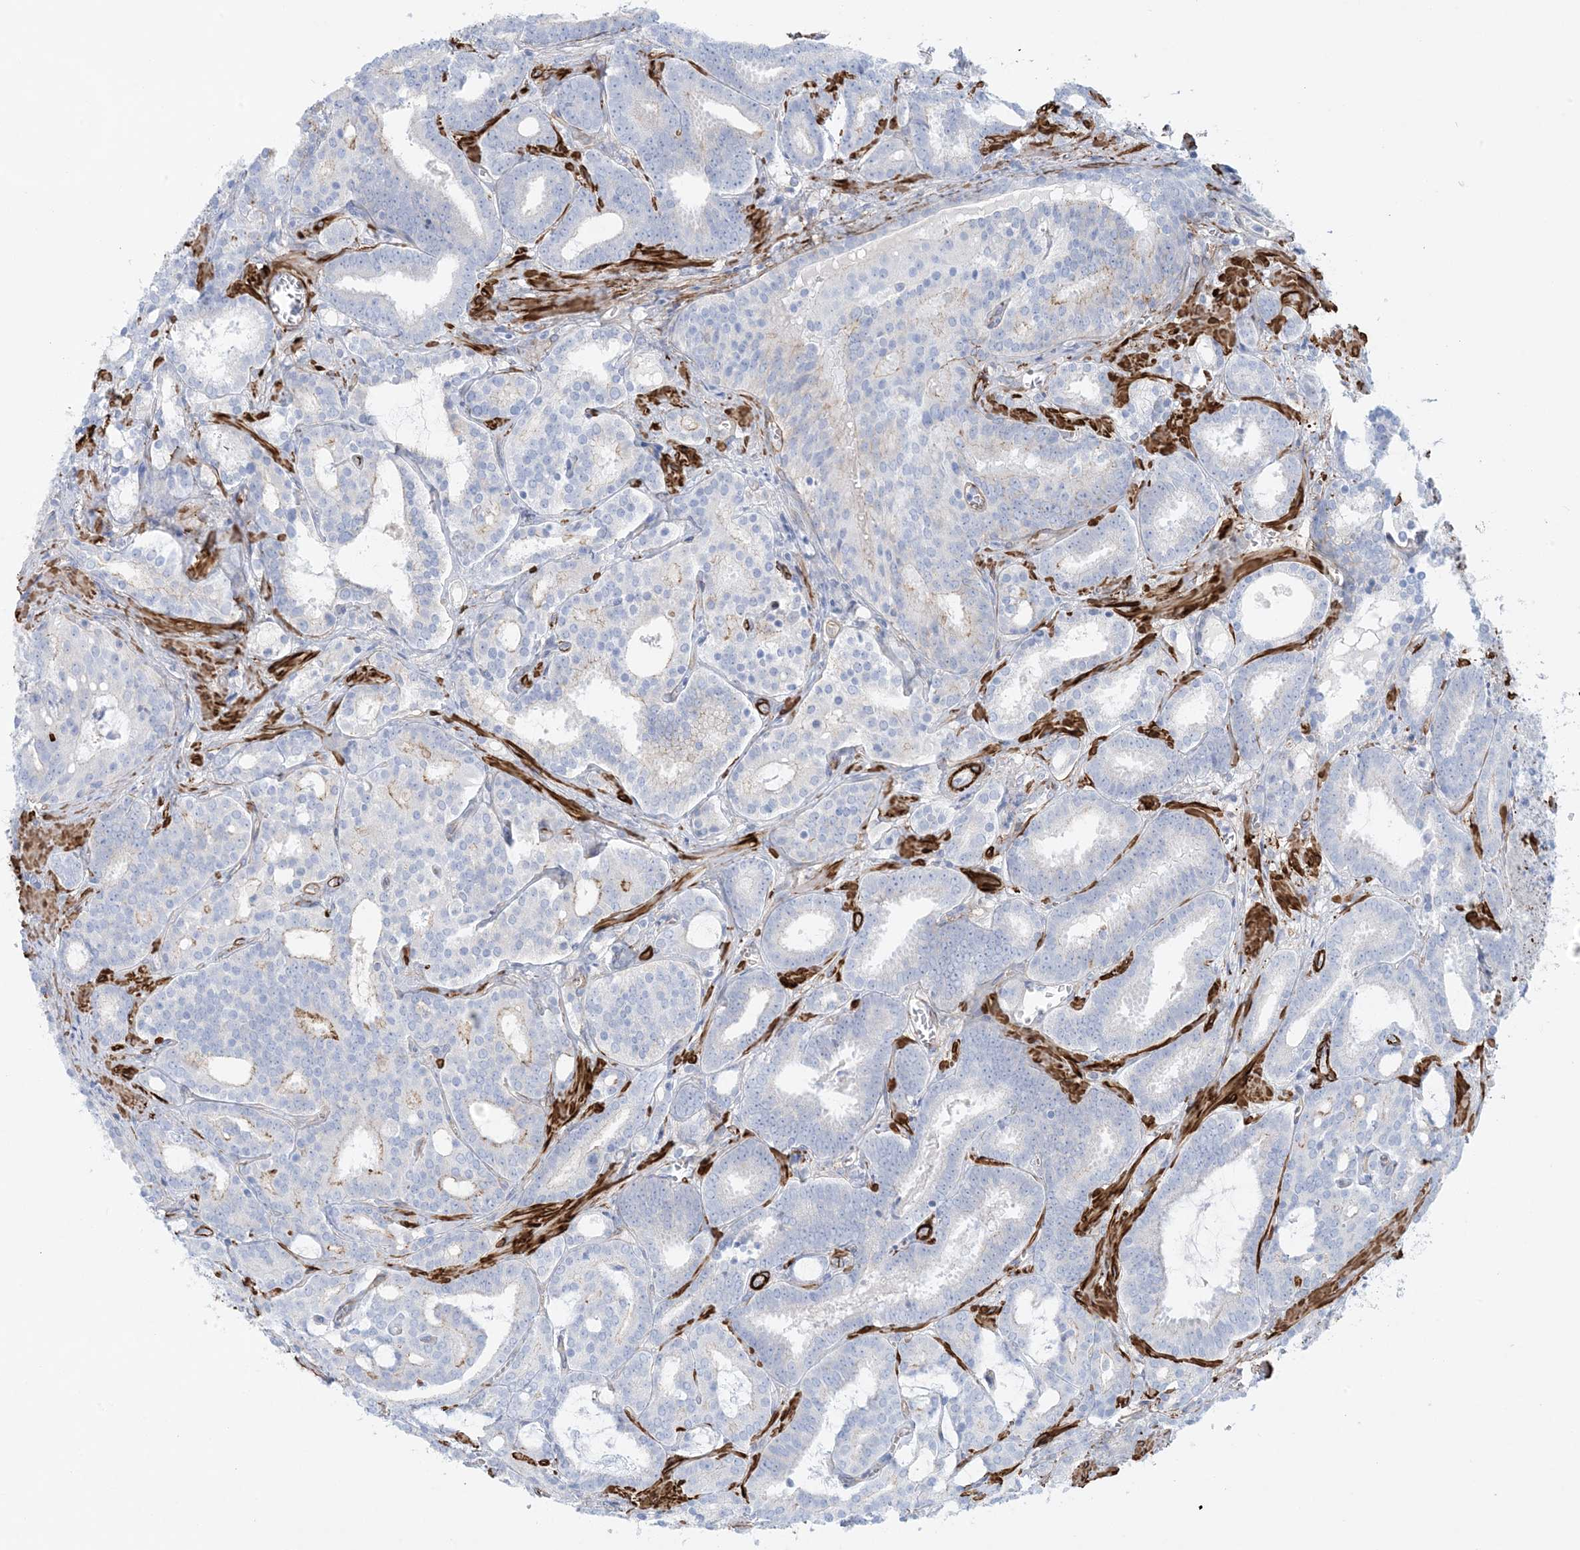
{"staining": {"intensity": "negative", "quantity": "none", "location": "none"}, "tissue": "prostate cancer", "cell_type": "Tumor cells", "image_type": "cancer", "snomed": [{"axis": "morphology", "description": "Adenocarcinoma, High grade"}, {"axis": "topography", "description": "Prostate and seminal vesicle, NOS"}], "caption": "Immunohistochemical staining of human high-grade adenocarcinoma (prostate) displays no significant staining in tumor cells.", "gene": "SHANK1", "patient": {"sex": "male", "age": 67}}